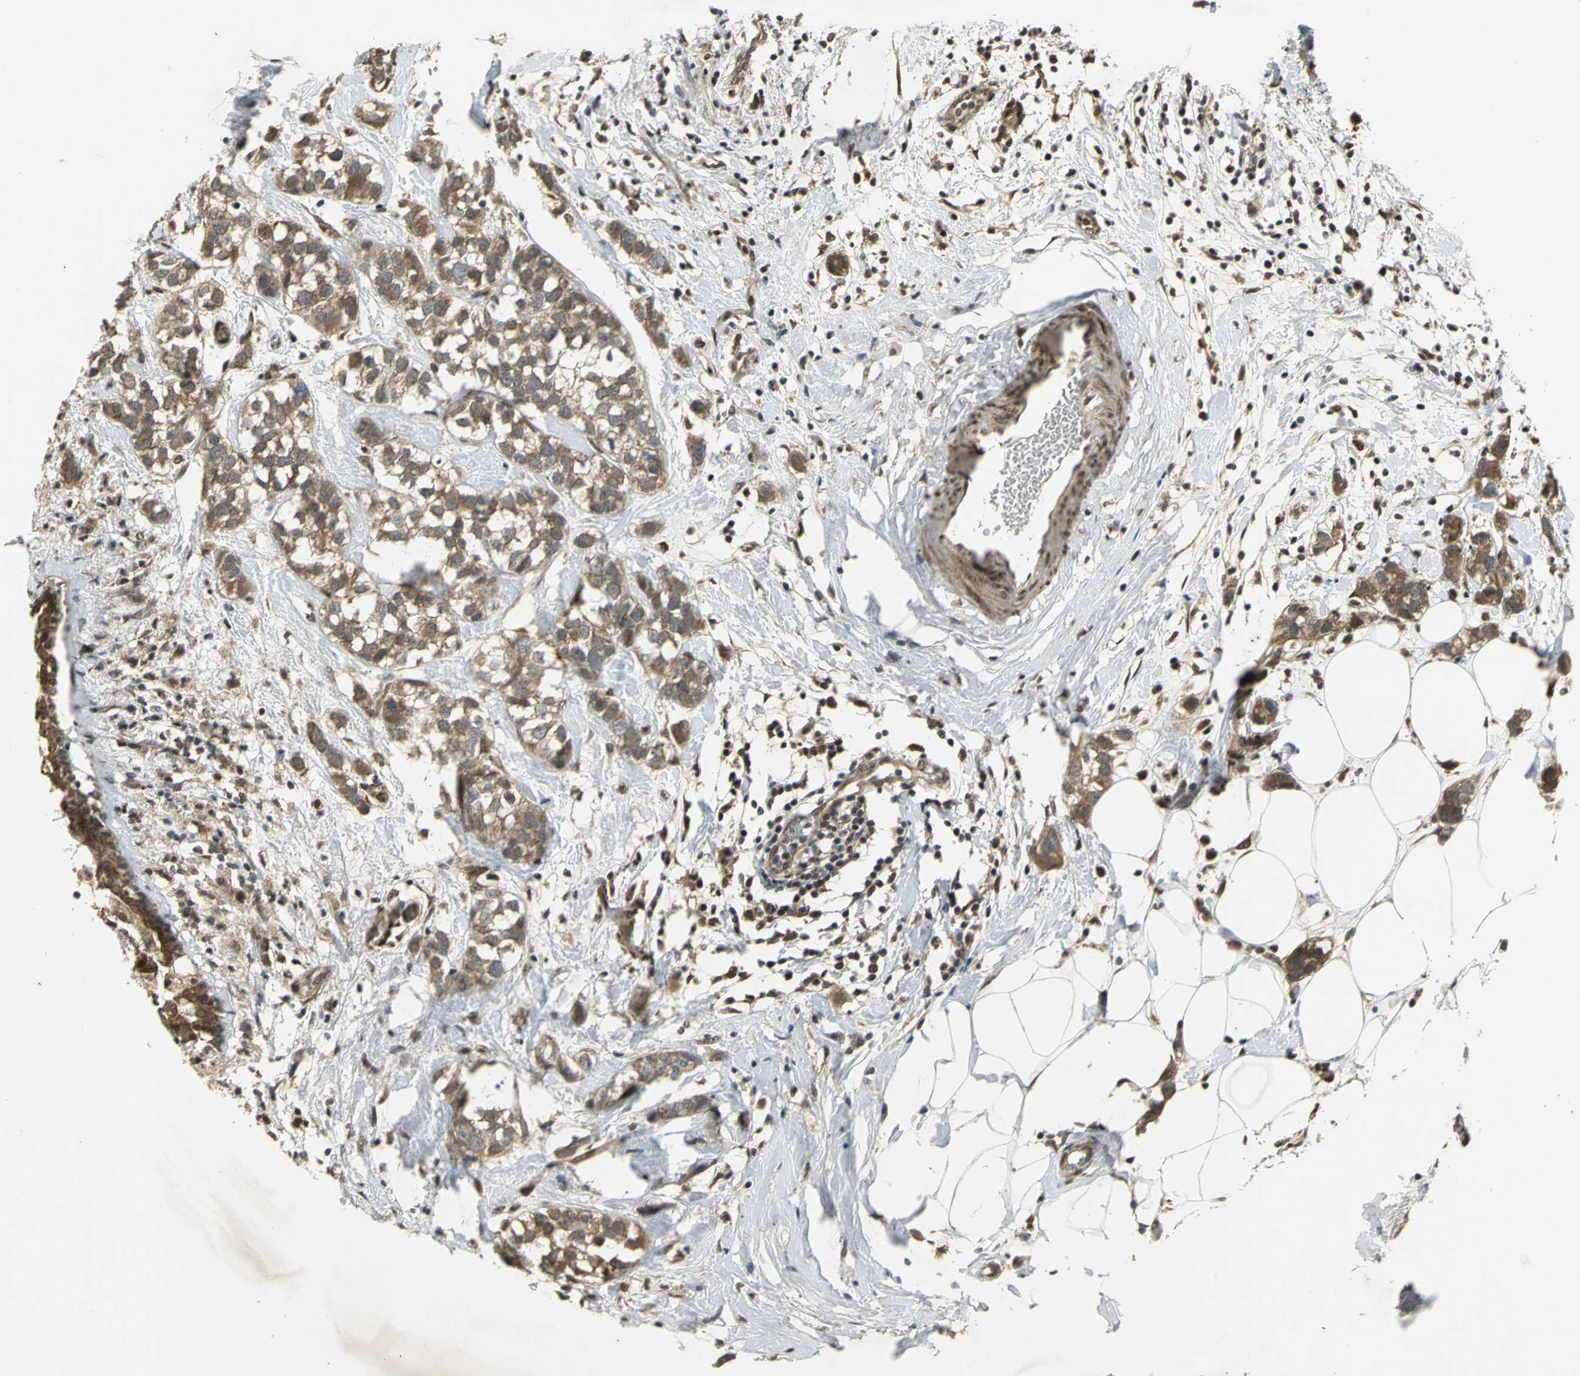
{"staining": {"intensity": "moderate", "quantity": ">75%", "location": "cytoplasmic/membranous"}, "tissue": "breast cancer", "cell_type": "Tumor cells", "image_type": "cancer", "snomed": [{"axis": "morphology", "description": "Normal tissue, NOS"}, {"axis": "morphology", "description": "Duct carcinoma"}, {"axis": "topography", "description": "Breast"}], "caption": "An immunohistochemistry image of tumor tissue is shown. Protein staining in brown labels moderate cytoplasmic/membranous positivity in infiltrating ductal carcinoma (breast) within tumor cells.", "gene": "NOTCH3", "patient": {"sex": "female", "age": 50}}